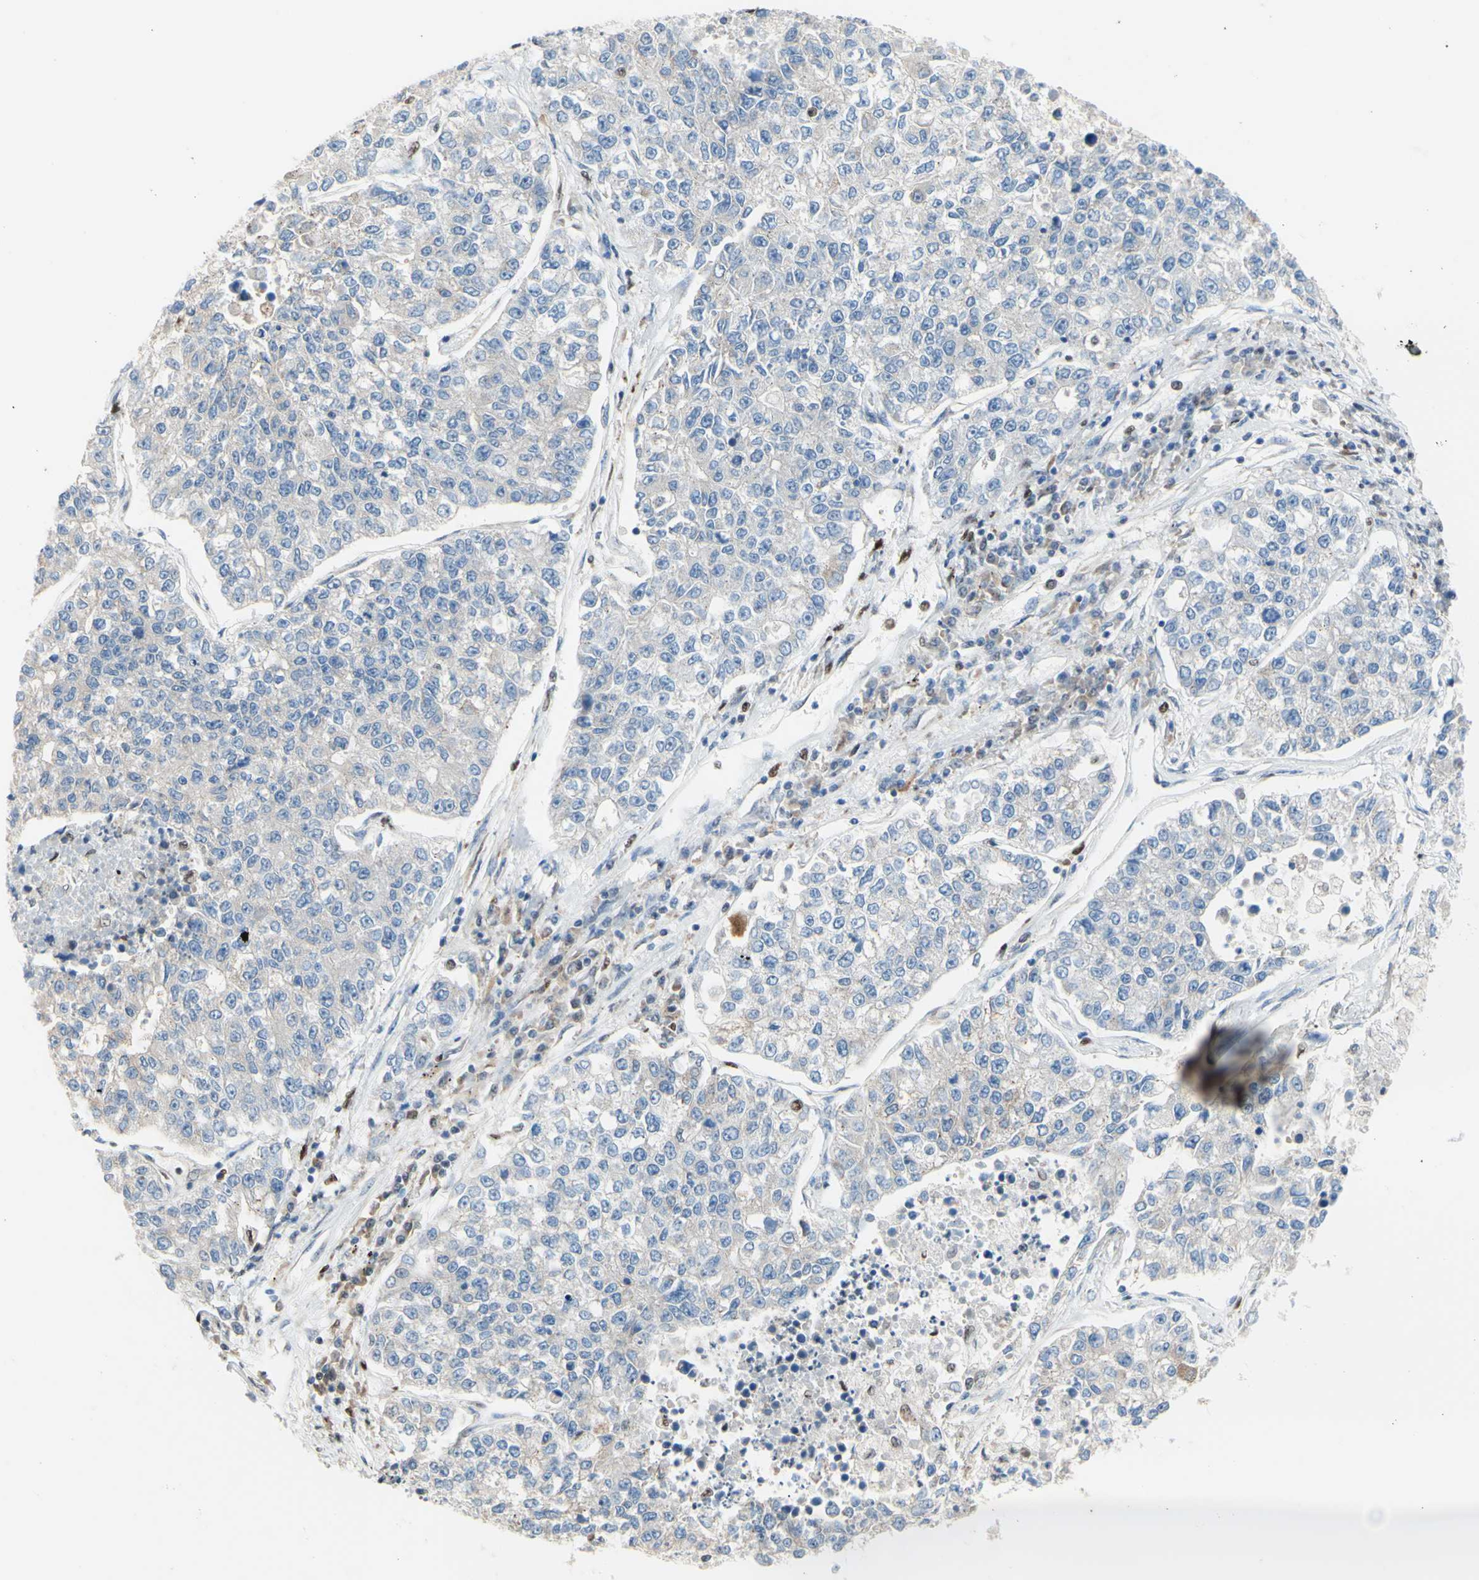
{"staining": {"intensity": "weak", "quantity": "25%-75%", "location": "cytoplasmic/membranous"}, "tissue": "lung cancer", "cell_type": "Tumor cells", "image_type": "cancer", "snomed": [{"axis": "morphology", "description": "Adenocarcinoma, NOS"}, {"axis": "topography", "description": "Lung"}], "caption": "Lung adenocarcinoma stained with a protein marker shows weak staining in tumor cells.", "gene": "EED", "patient": {"sex": "male", "age": 49}}